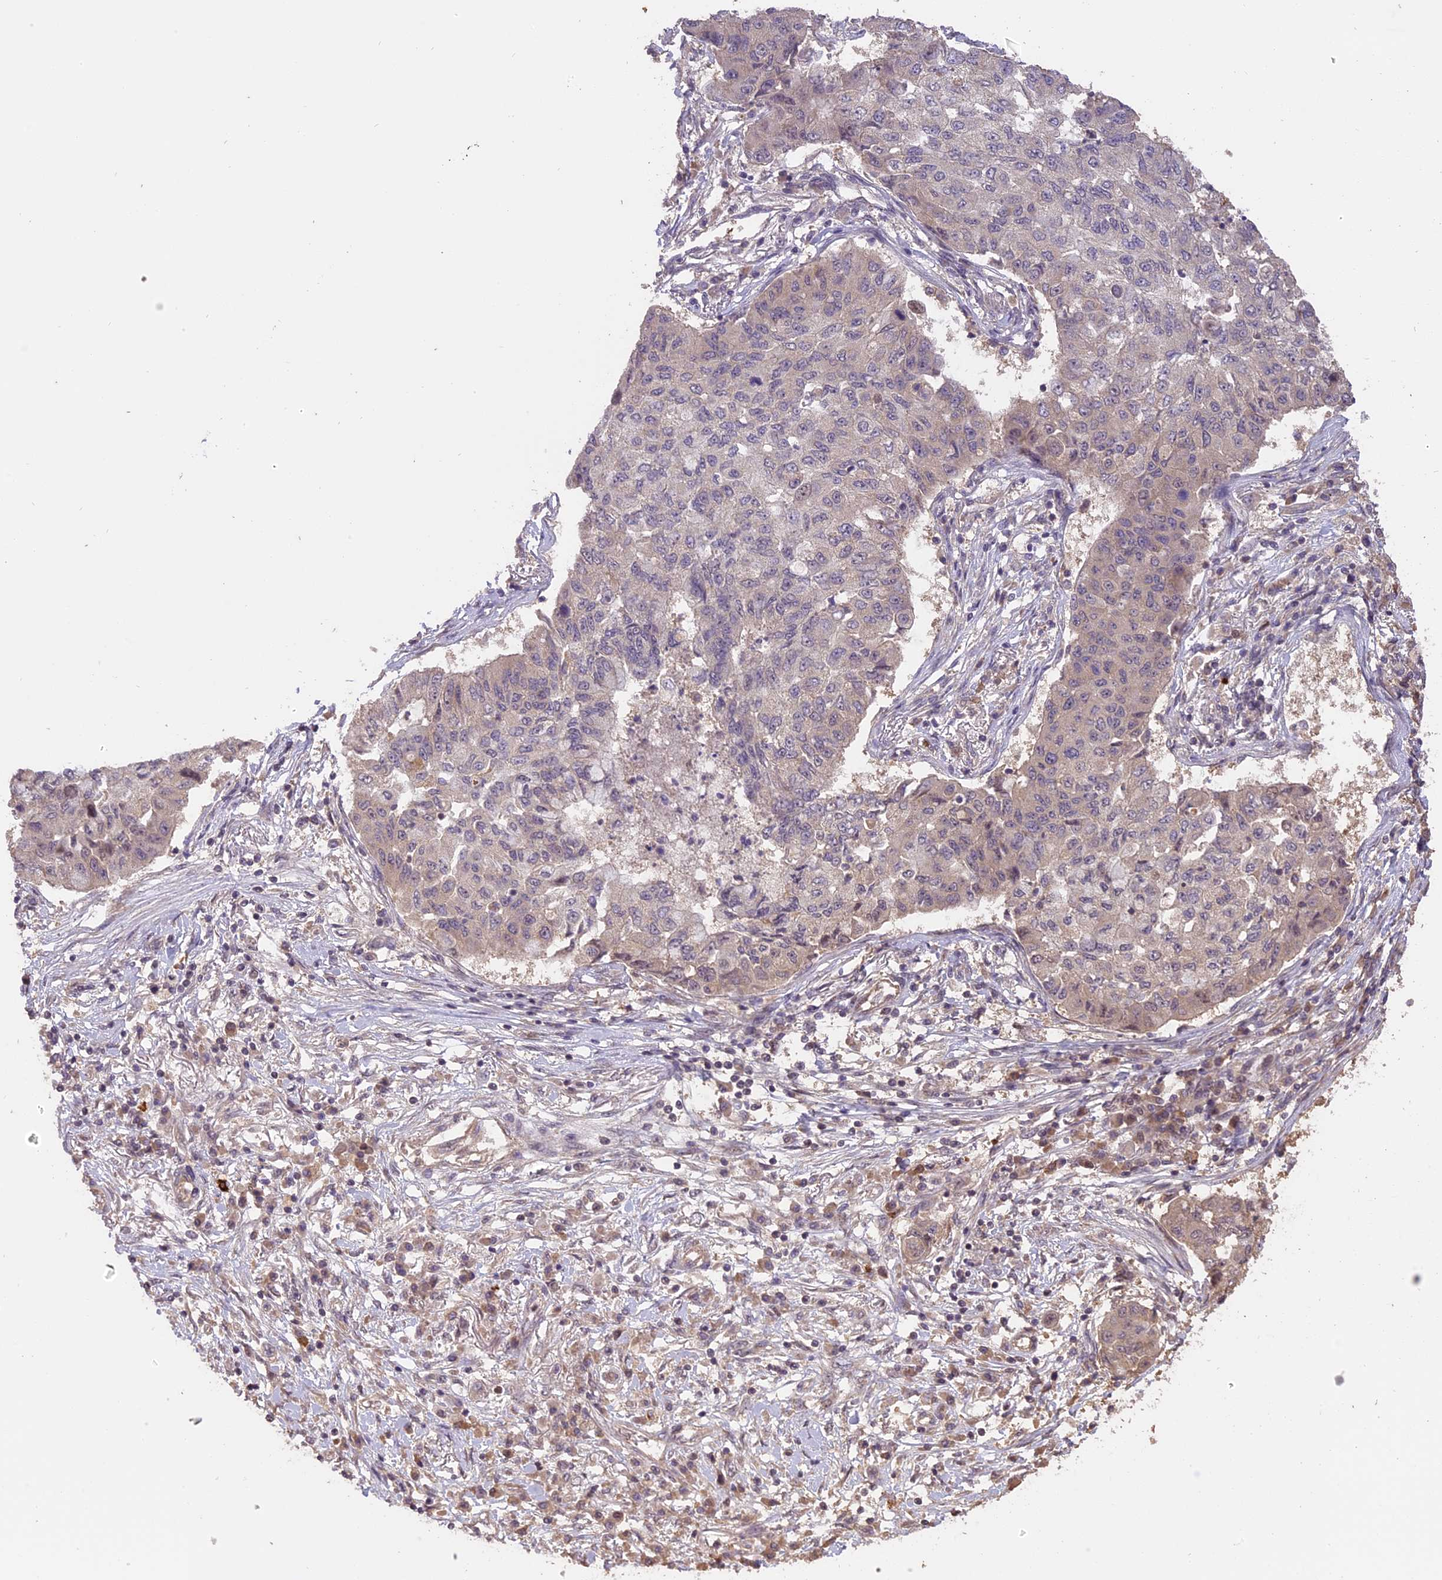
{"staining": {"intensity": "weak", "quantity": "<25%", "location": "cytoplasmic/membranous"}, "tissue": "lung cancer", "cell_type": "Tumor cells", "image_type": "cancer", "snomed": [{"axis": "morphology", "description": "Squamous cell carcinoma, NOS"}, {"axis": "topography", "description": "Lung"}], "caption": "There is no significant staining in tumor cells of lung cancer.", "gene": "TIGD7", "patient": {"sex": "male", "age": 74}}